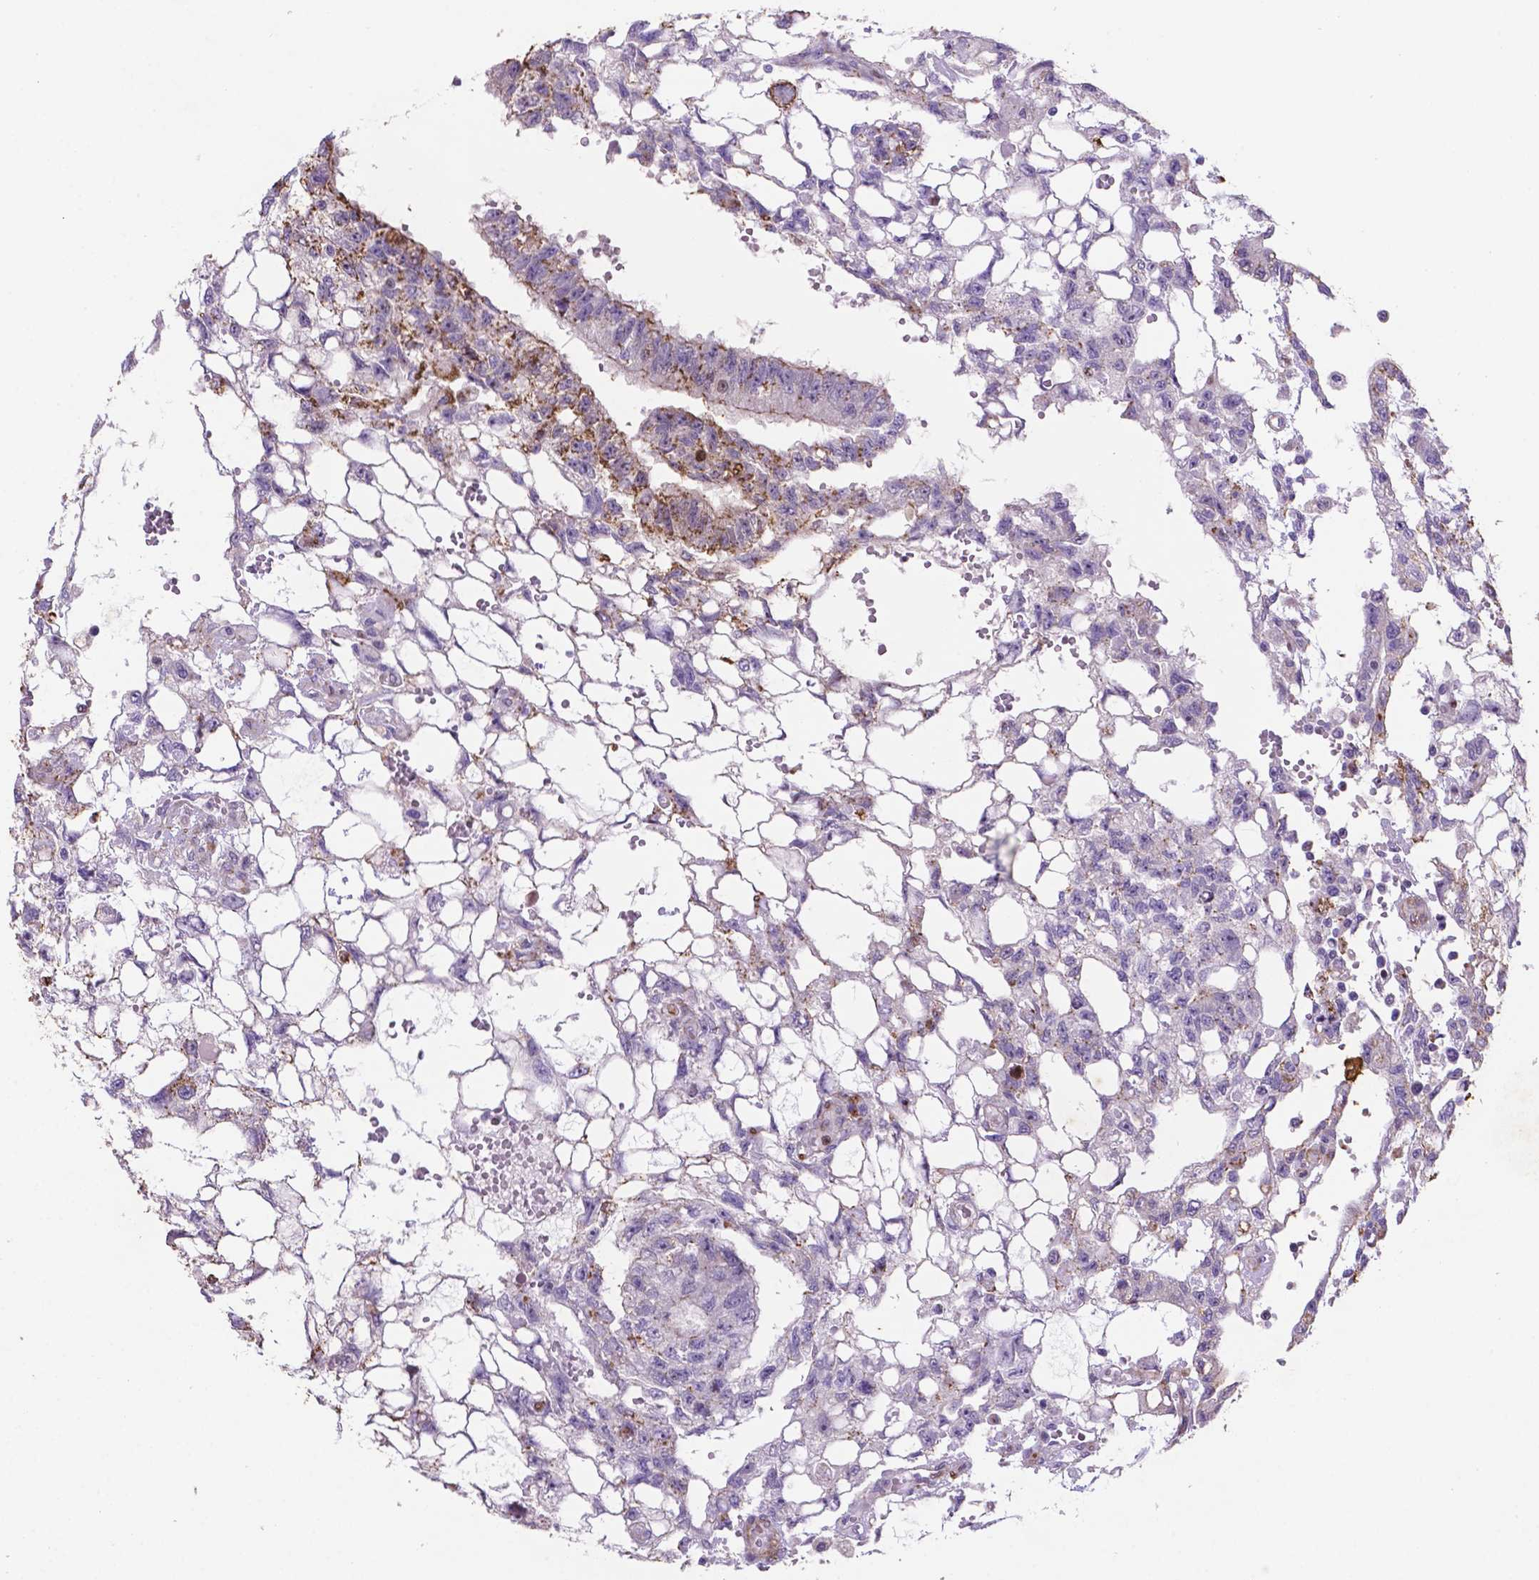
{"staining": {"intensity": "moderate", "quantity": "<25%", "location": "cytoplasmic/membranous"}, "tissue": "testis cancer", "cell_type": "Tumor cells", "image_type": "cancer", "snomed": [{"axis": "morphology", "description": "Carcinoma, Embryonal, NOS"}, {"axis": "topography", "description": "Testis"}], "caption": "There is low levels of moderate cytoplasmic/membranous expression in tumor cells of testis cancer (embryonal carcinoma), as demonstrated by immunohistochemical staining (brown color).", "gene": "TM4SF20", "patient": {"sex": "male", "age": 32}}